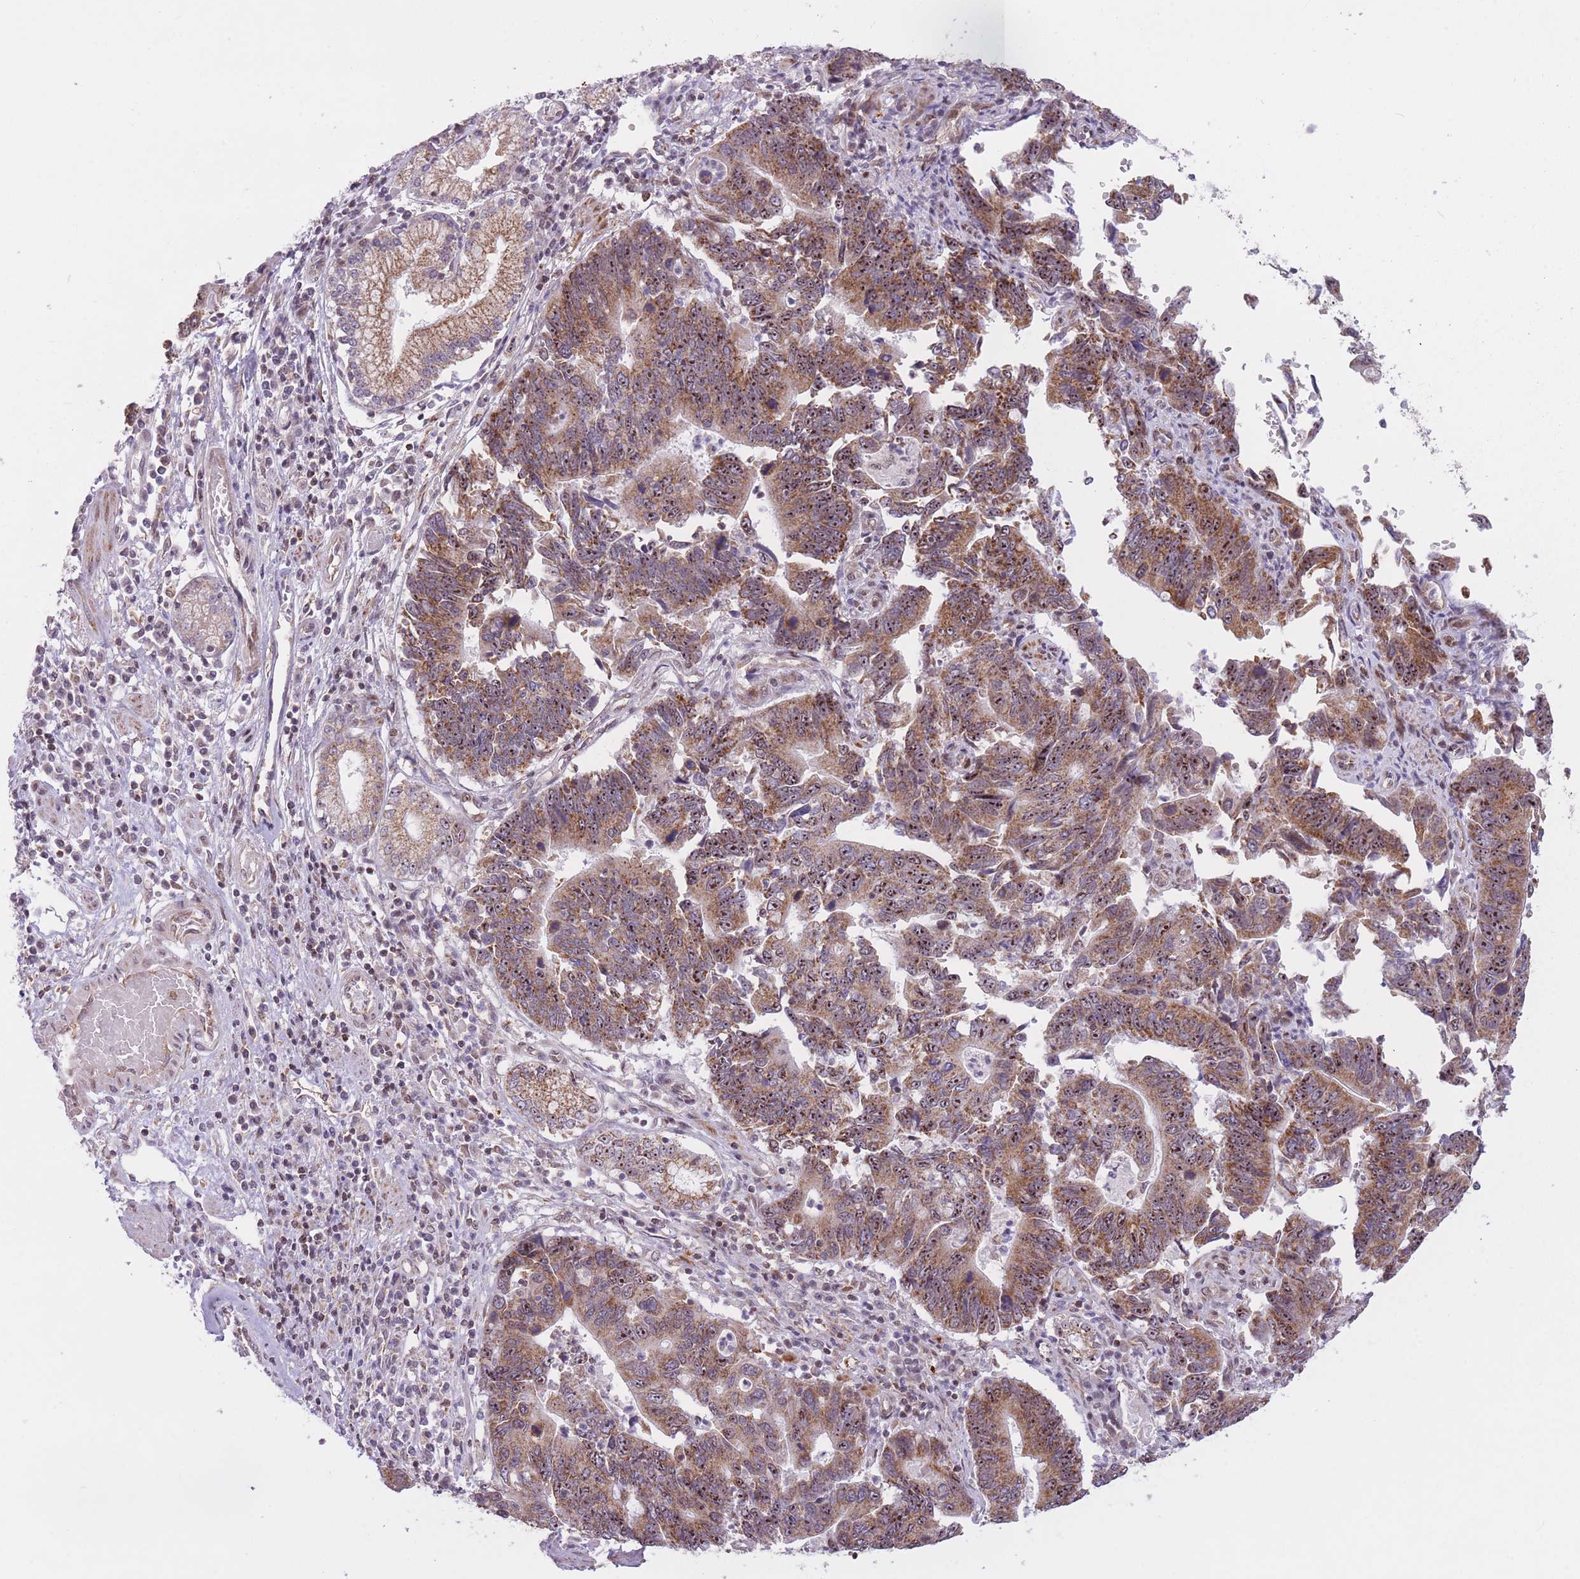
{"staining": {"intensity": "strong", "quantity": ">75%", "location": "cytoplasmic/membranous,nuclear"}, "tissue": "stomach cancer", "cell_type": "Tumor cells", "image_type": "cancer", "snomed": [{"axis": "morphology", "description": "Adenocarcinoma, NOS"}, {"axis": "topography", "description": "Stomach"}], "caption": "Protein staining reveals strong cytoplasmic/membranous and nuclear expression in about >75% of tumor cells in stomach cancer. The staining was performed using DAB, with brown indicating positive protein expression. Nuclei are stained blue with hematoxylin.", "gene": "DPYSL4", "patient": {"sex": "male", "age": 59}}